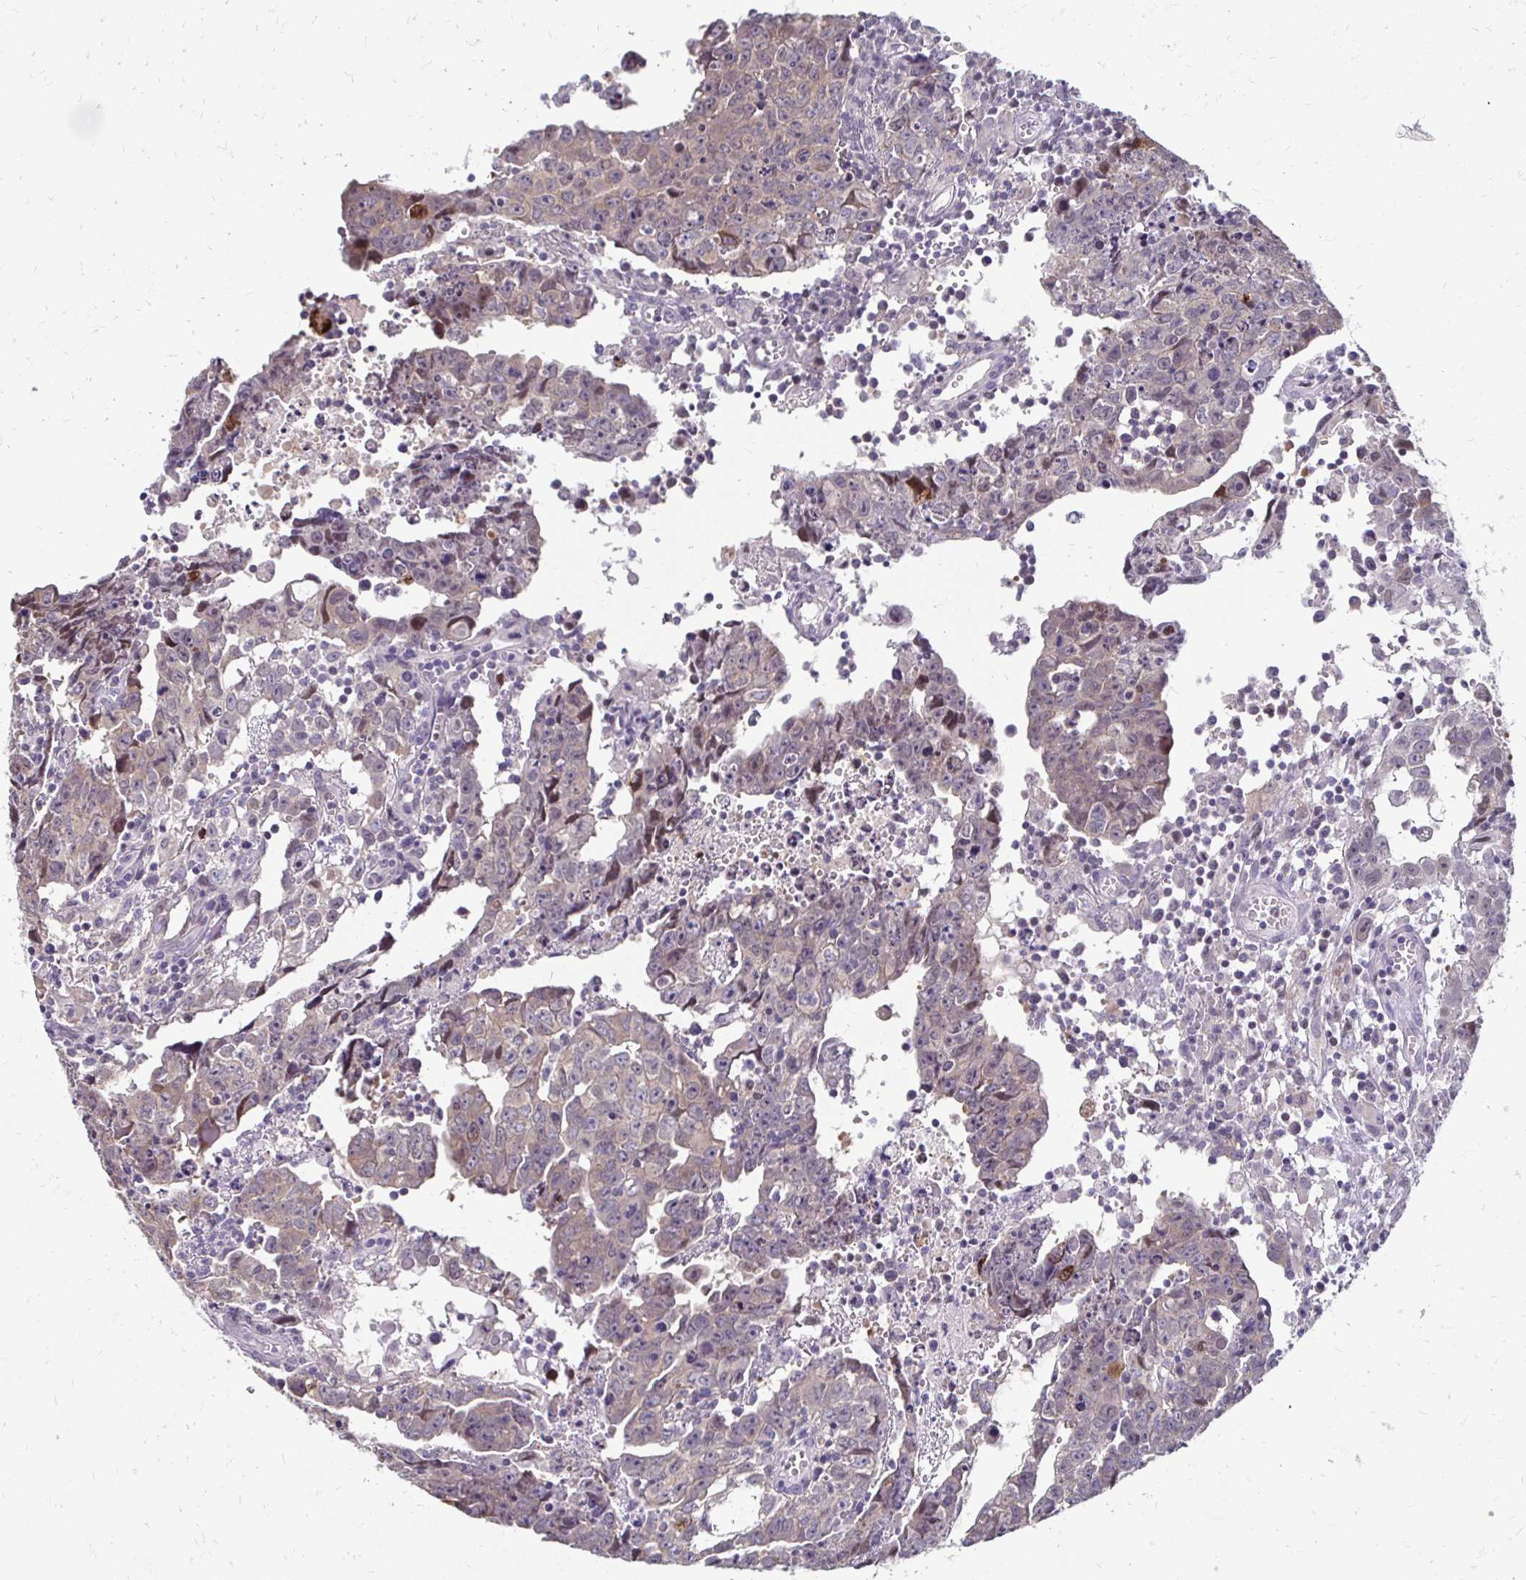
{"staining": {"intensity": "weak", "quantity": "<25%", "location": "cytoplasmic/membranous"}, "tissue": "testis cancer", "cell_type": "Tumor cells", "image_type": "cancer", "snomed": [{"axis": "morphology", "description": "Carcinoma, Embryonal, NOS"}, {"axis": "topography", "description": "Testis"}], "caption": "A histopathology image of human testis cancer is negative for staining in tumor cells.", "gene": "PADI2", "patient": {"sex": "male", "age": 22}}